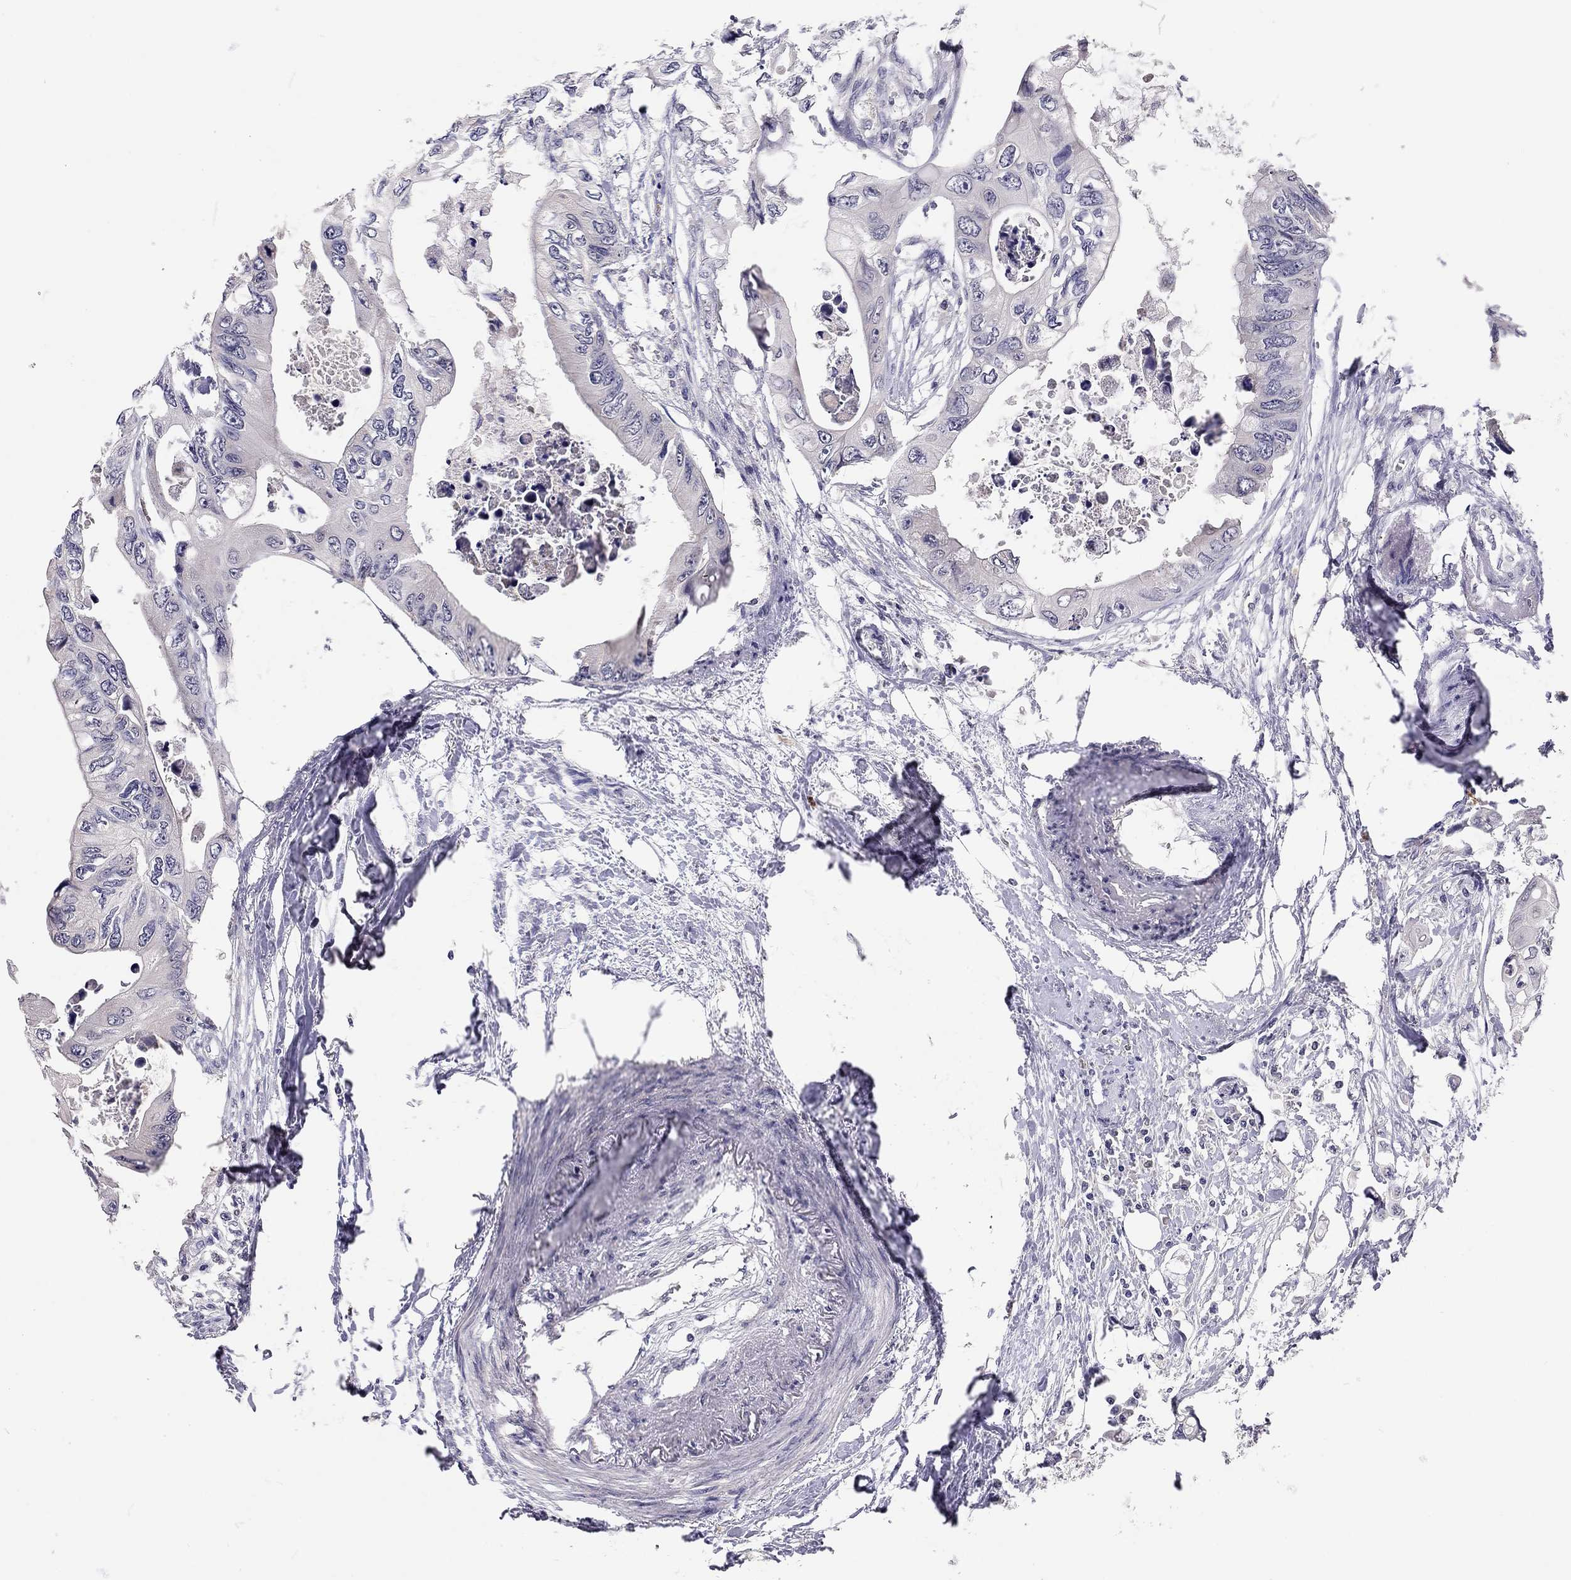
{"staining": {"intensity": "negative", "quantity": "none", "location": "none"}, "tissue": "colorectal cancer", "cell_type": "Tumor cells", "image_type": "cancer", "snomed": [{"axis": "morphology", "description": "Adenocarcinoma, NOS"}, {"axis": "topography", "description": "Rectum"}], "caption": "An IHC image of colorectal cancer is shown. There is no staining in tumor cells of colorectal cancer.", "gene": "SCARB1", "patient": {"sex": "male", "age": 63}}